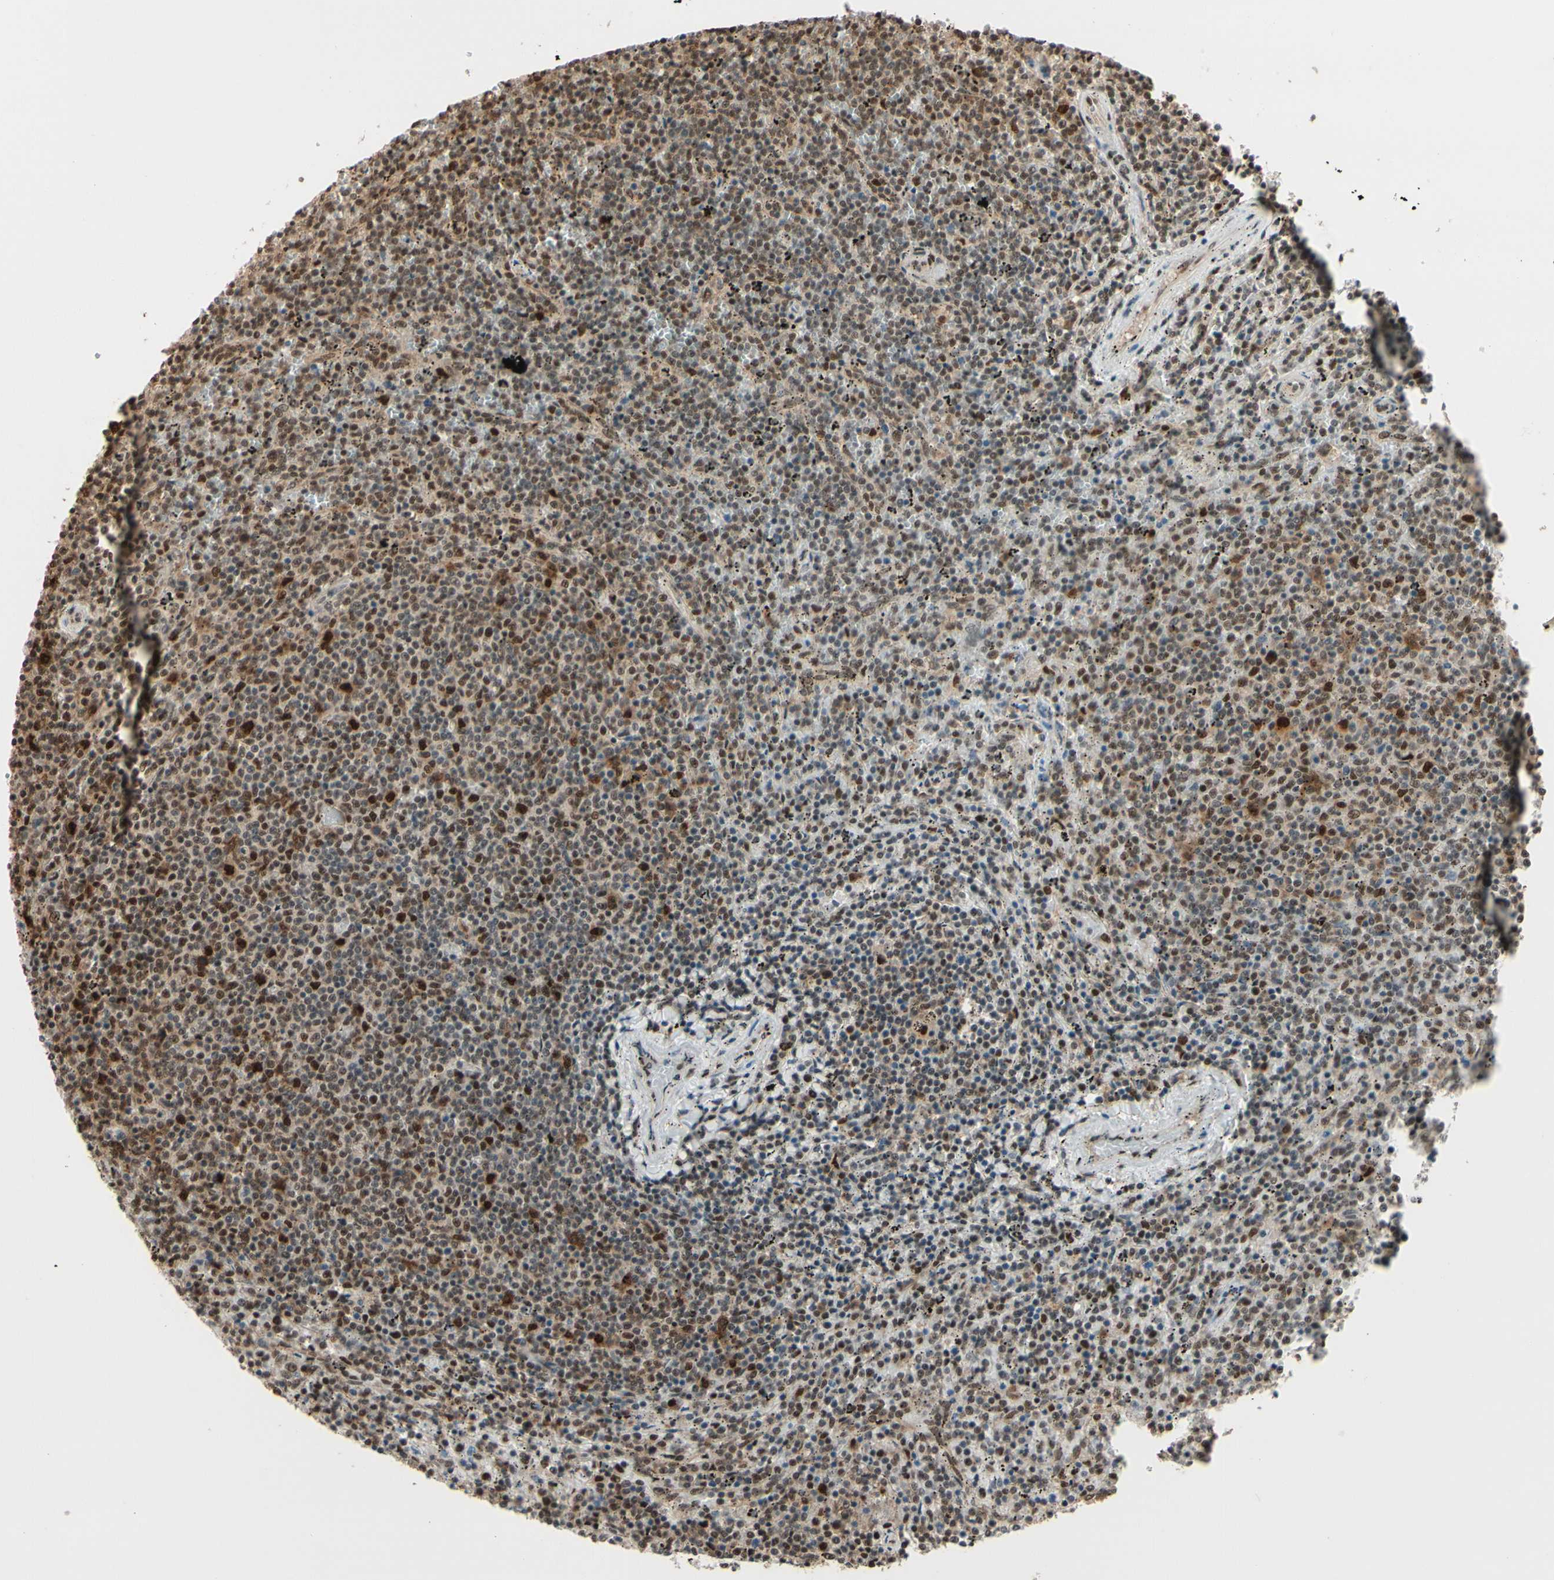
{"staining": {"intensity": "moderate", "quantity": ">75%", "location": "cytoplasmic/membranous,nuclear"}, "tissue": "lymphoma", "cell_type": "Tumor cells", "image_type": "cancer", "snomed": [{"axis": "morphology", "description": "Malignant lymphoma, non-Hodgkin's type, Low grade"}, {"axis": "topography", "description": "Spleen"}], "caption": "Protein expression analysis of low-grade malignant lymphoma, non-Hodgkin's type exhibits moderate cytoplasmic/membranous and nuclear positivity in approximately >75% of tumor cells.", "gene": "HSF1", "patient": {"sex": "female", "age": 50}}